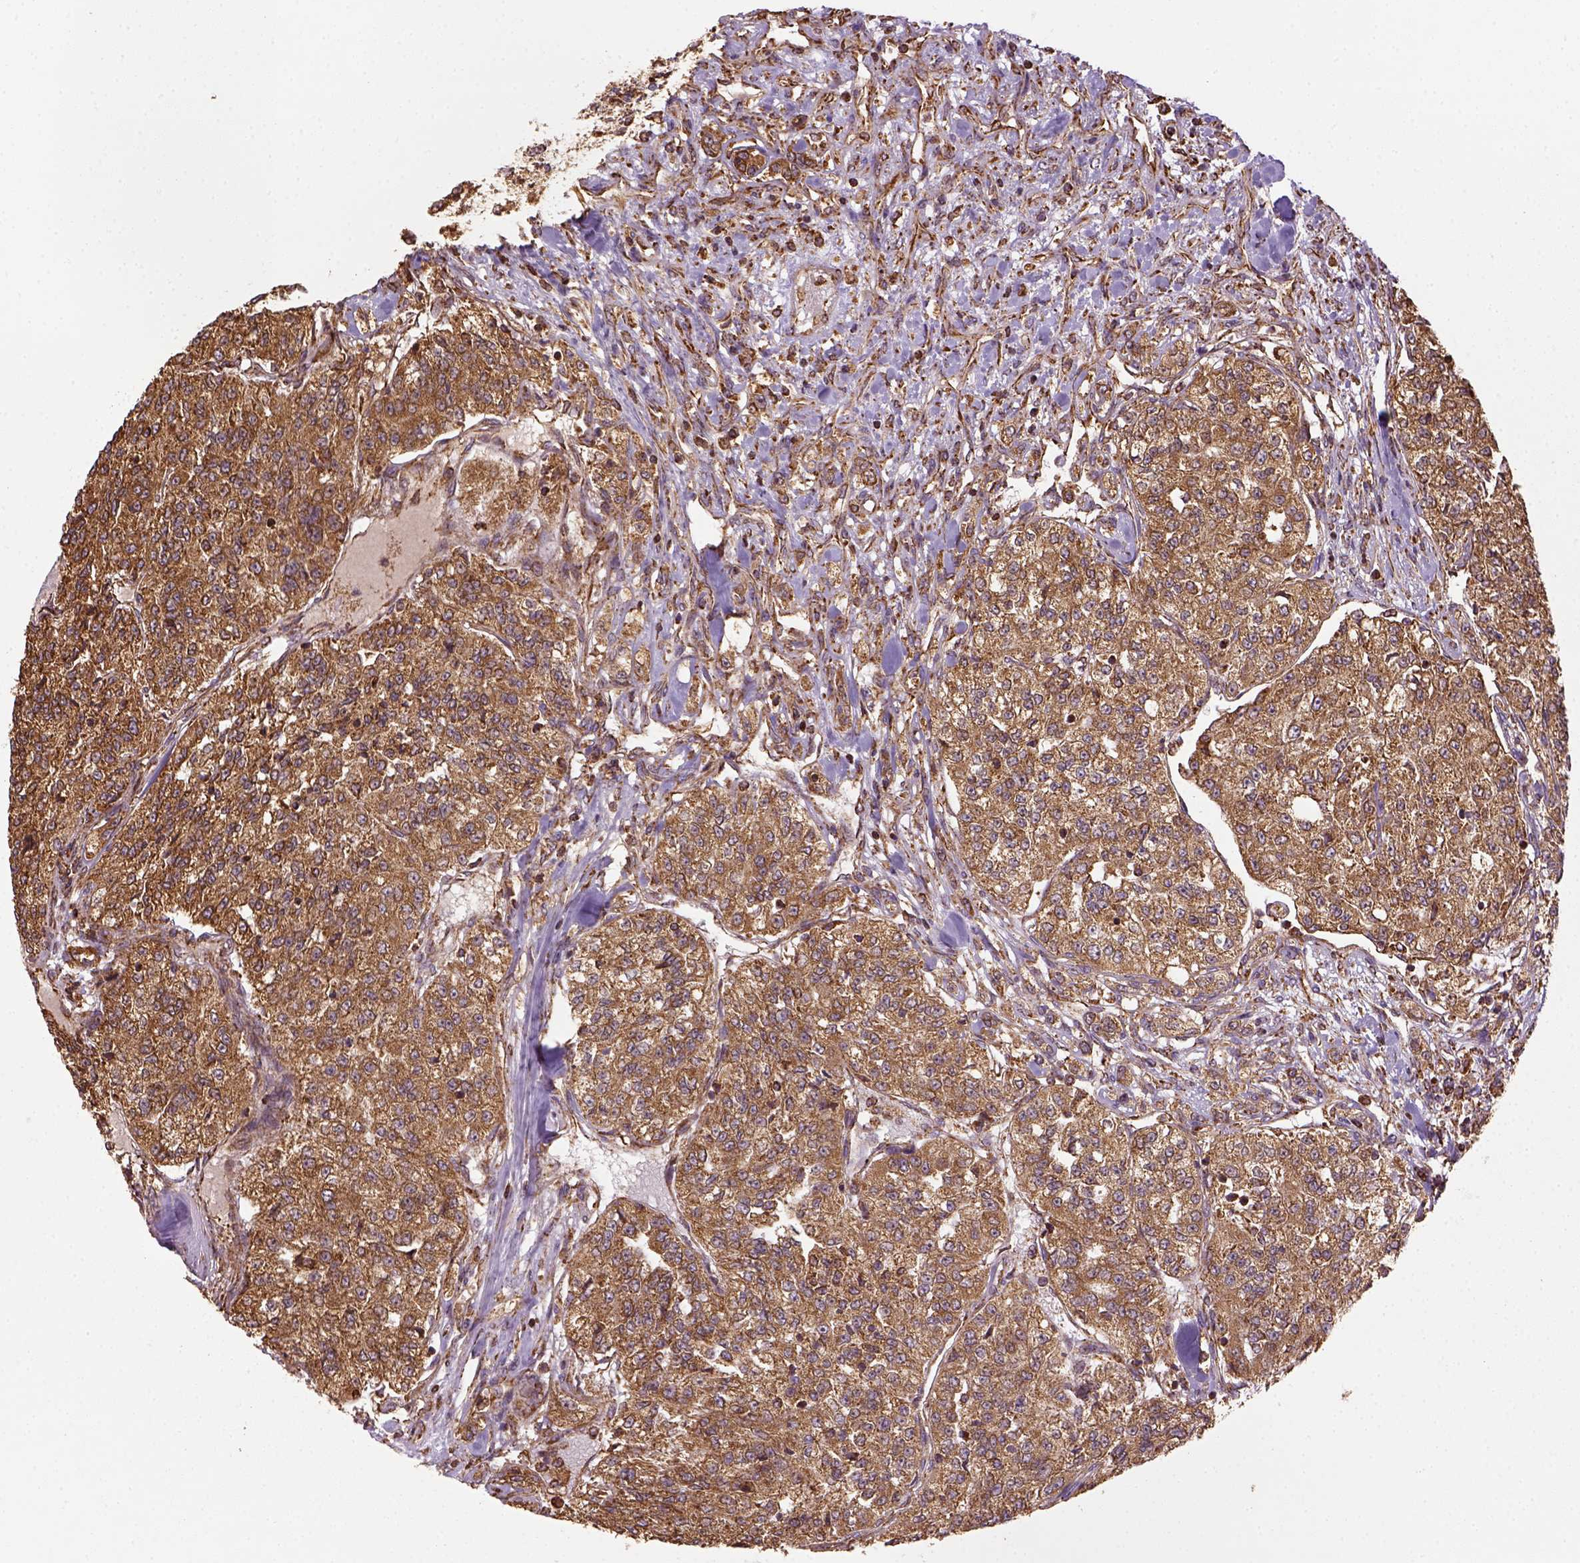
{"staining": {"intensity": "moderate", "quantity": ">75%", "location": "cytoplasmic/membranous"}, "tissue": "renal cancer", "cell_type": "Tumor cells", "image_type": "cancer", "snomed": [{"axis": "morphology", "description": "Adenocarcinoma, NOS"}, {"axis": "topography", "description": "Kidney"}], "caption": "A brown stain labels moderate cytoplasmic/membranous positivity of a protein in human adenocarcinoma (renal) tumor cells. Using DAB (brown) and hematoxylin (blue) stains, captured at high magnification using brightfield microscopy.", "gene": "MAPK8IP3", "patient": {"sex": "female", "age": 63}}